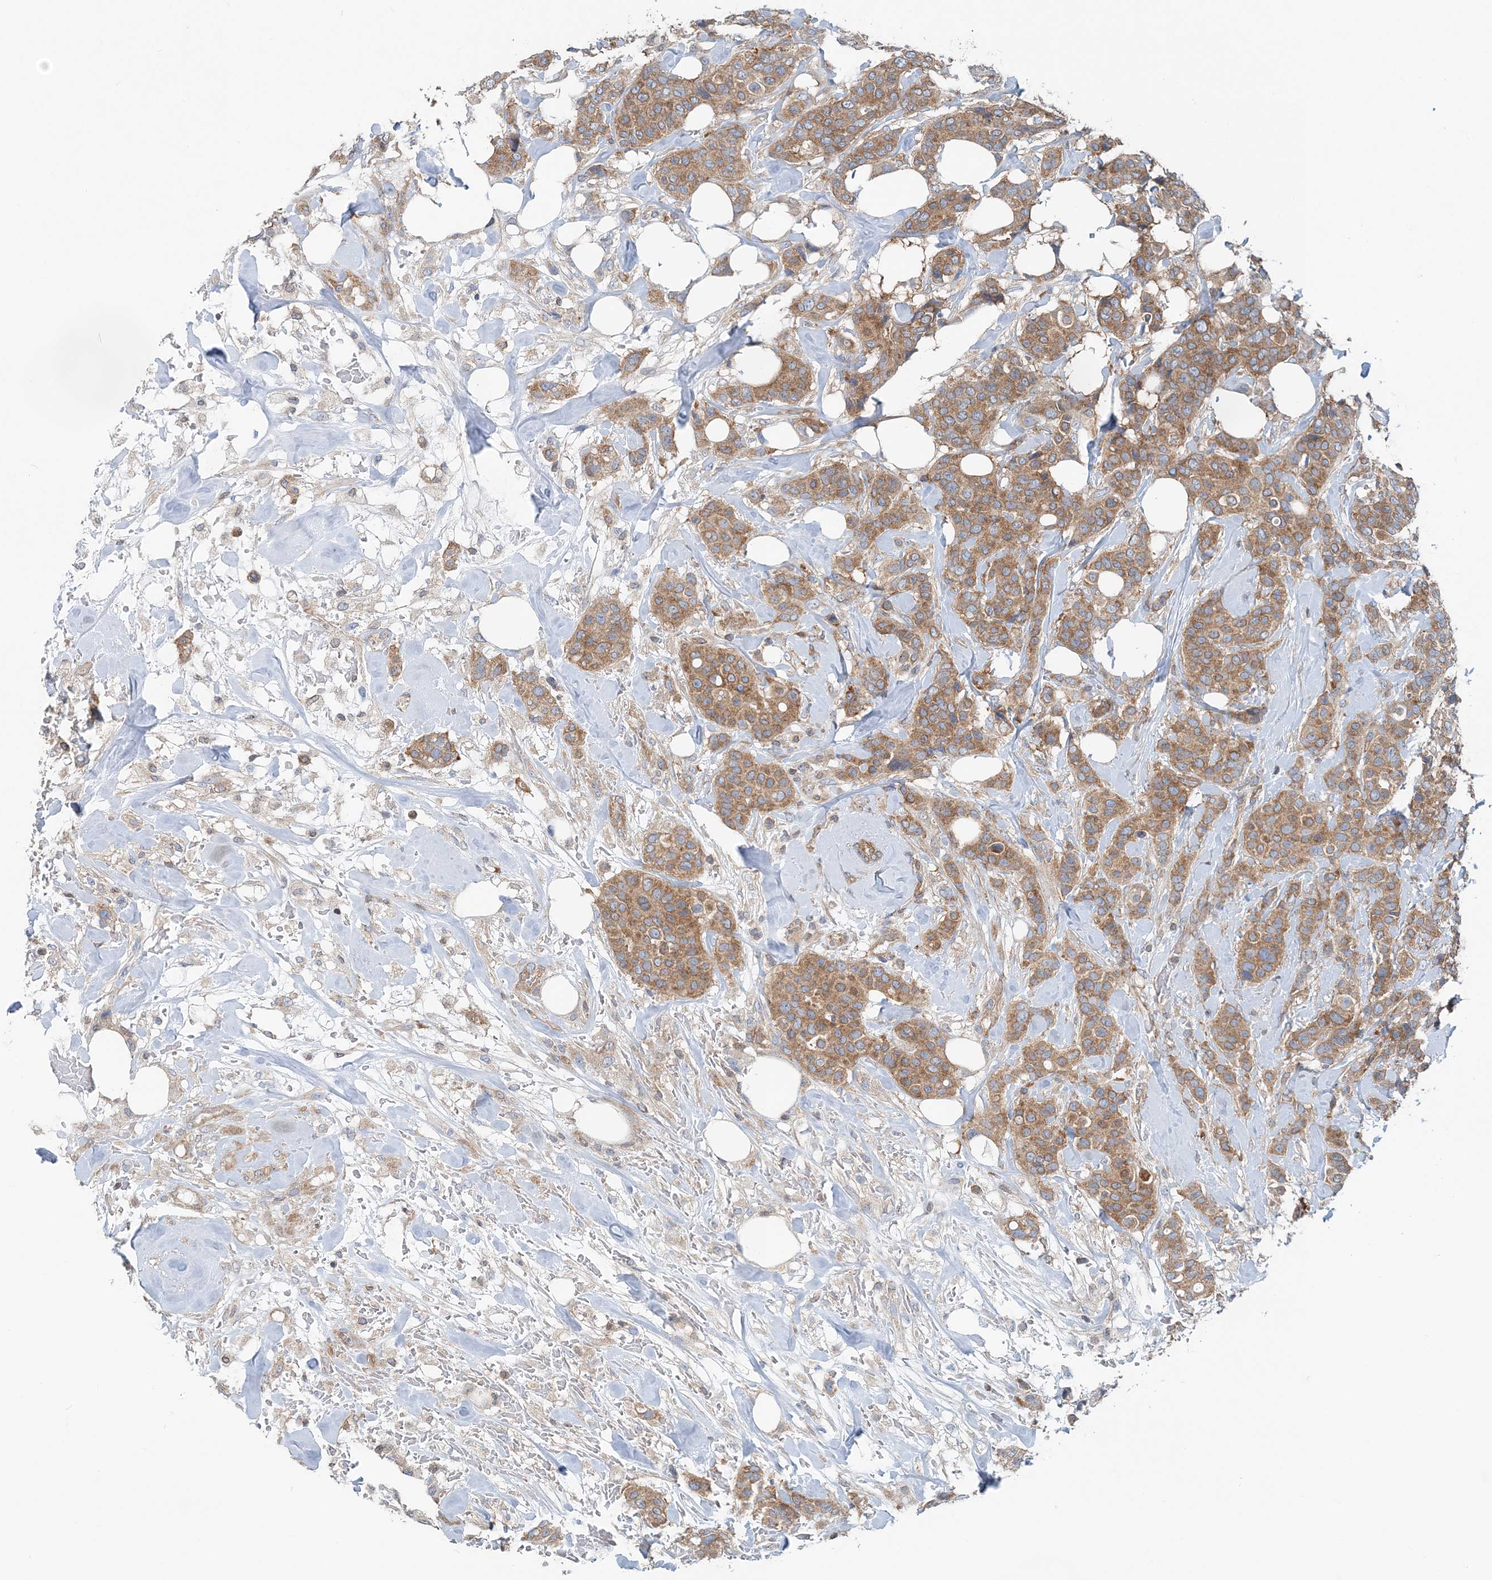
{"staining": {"intensity": "moderate", "quantity": ">75%", "location": "cytoplasmic/membranous"}, "tissue": "breast cancer", "cell_type": "Tumor cells", "image_type": "cancer", "snomed": [{"axis": "morphology", "description": "Lobular carcinoma"}, {"axis": "topography", "description": "Breast"}], "caption": "There is medium levels of moderate cytoplasmic/membranous expression in tumor cells of breast cancer, as demonstrated by immunohistochemical staining (brown color).", "gene": "MOB4", "patient": {"sex": "female", "age": 51}}